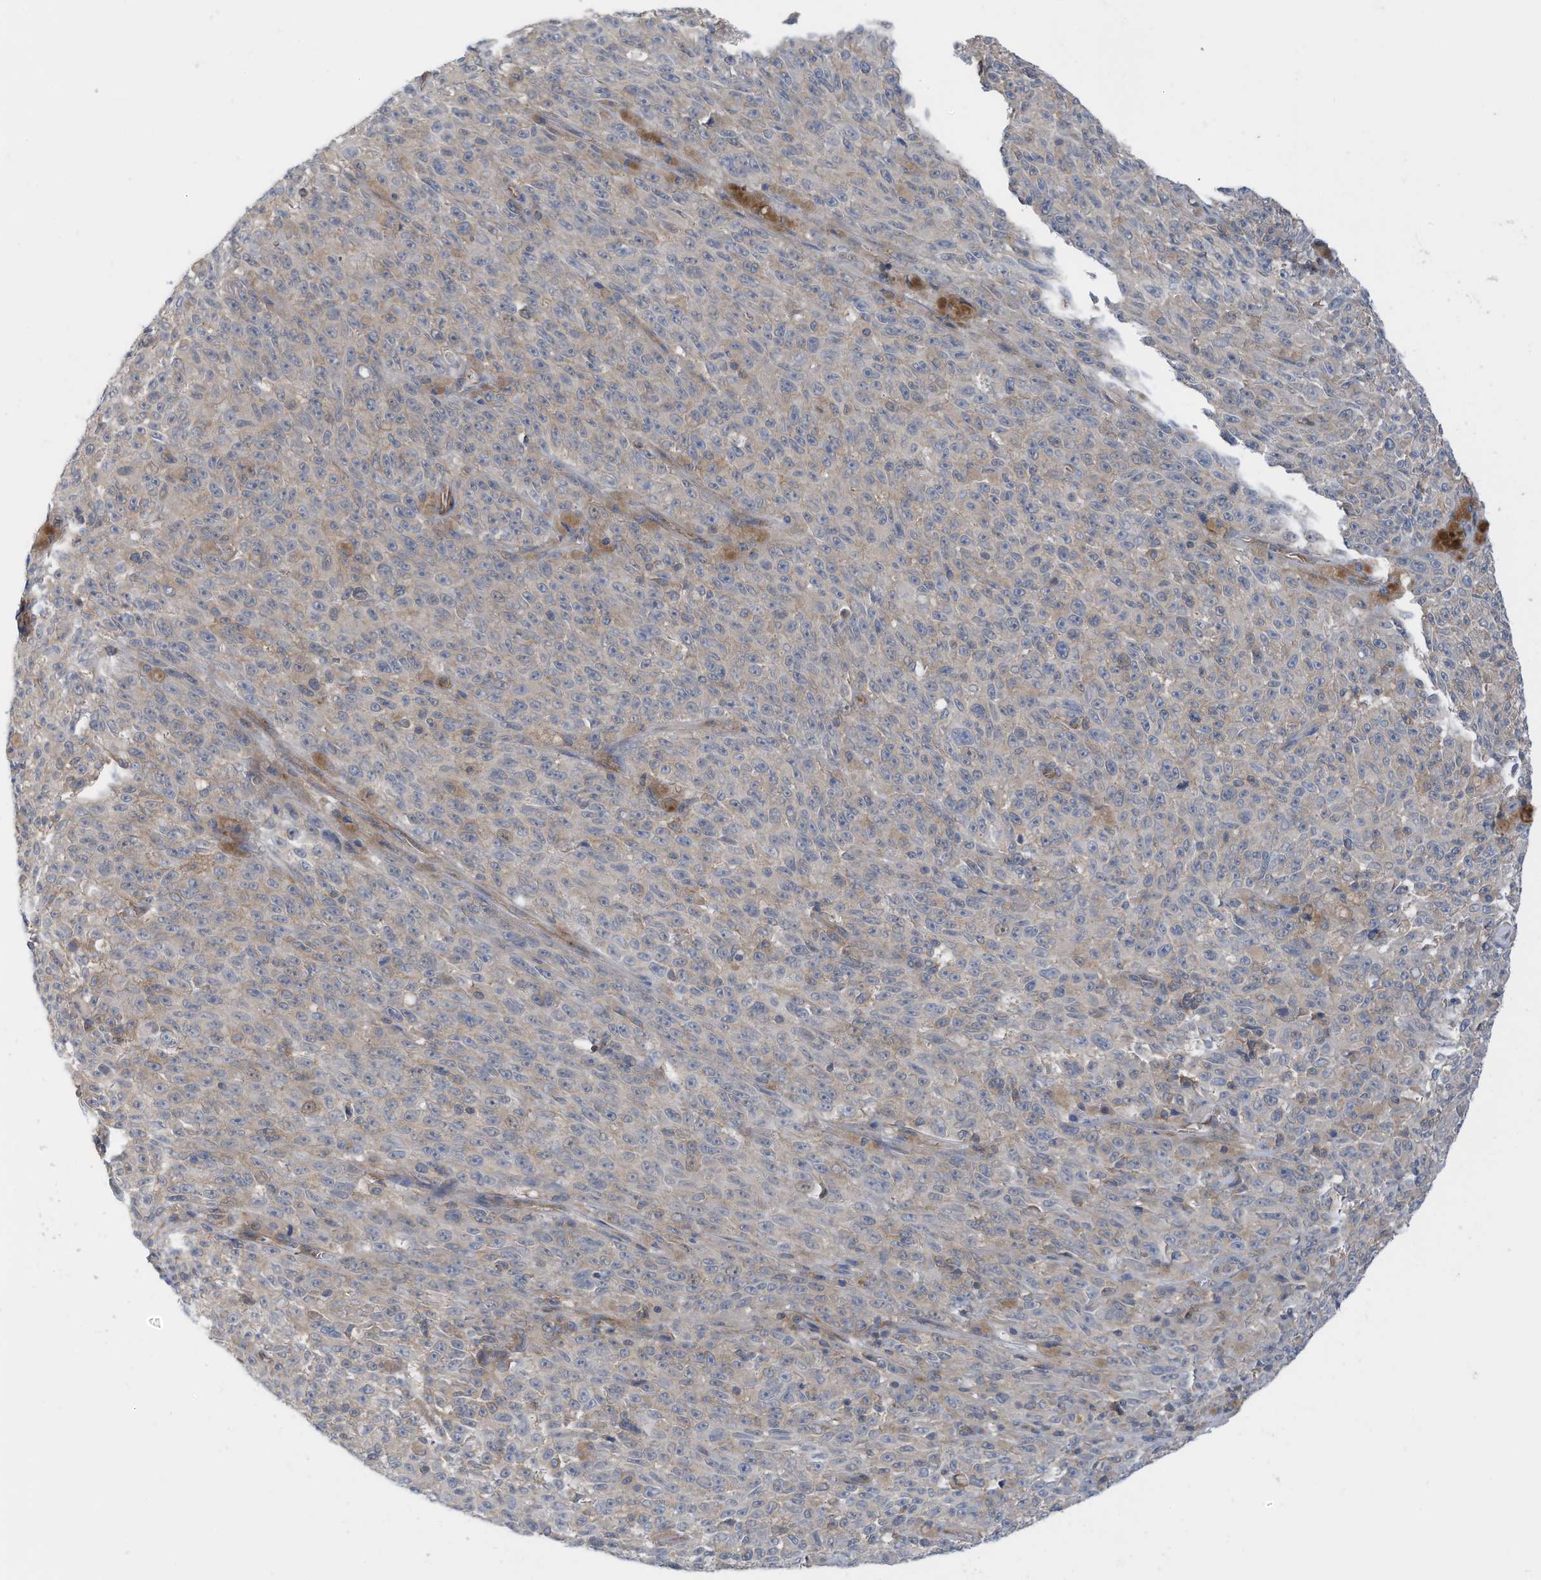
{"staining": {"intensity": "negative", "quantity": "none", "location": "none"}, "tissue": "melanoma", "cell_type": "Tumor cells", "image_type": "cancer", "snomed": [{"axis": "morphology", "description": "Malignant melanoma, NOS"}, {"axis": "topography", "description": "Skin"}], "caption": "An immunohistochemistry image of melanoma is shown. There is no staining in tumor cells of melanoma.", "gene": "REPS1", "patient": {"sex": "female", "age": 82}}